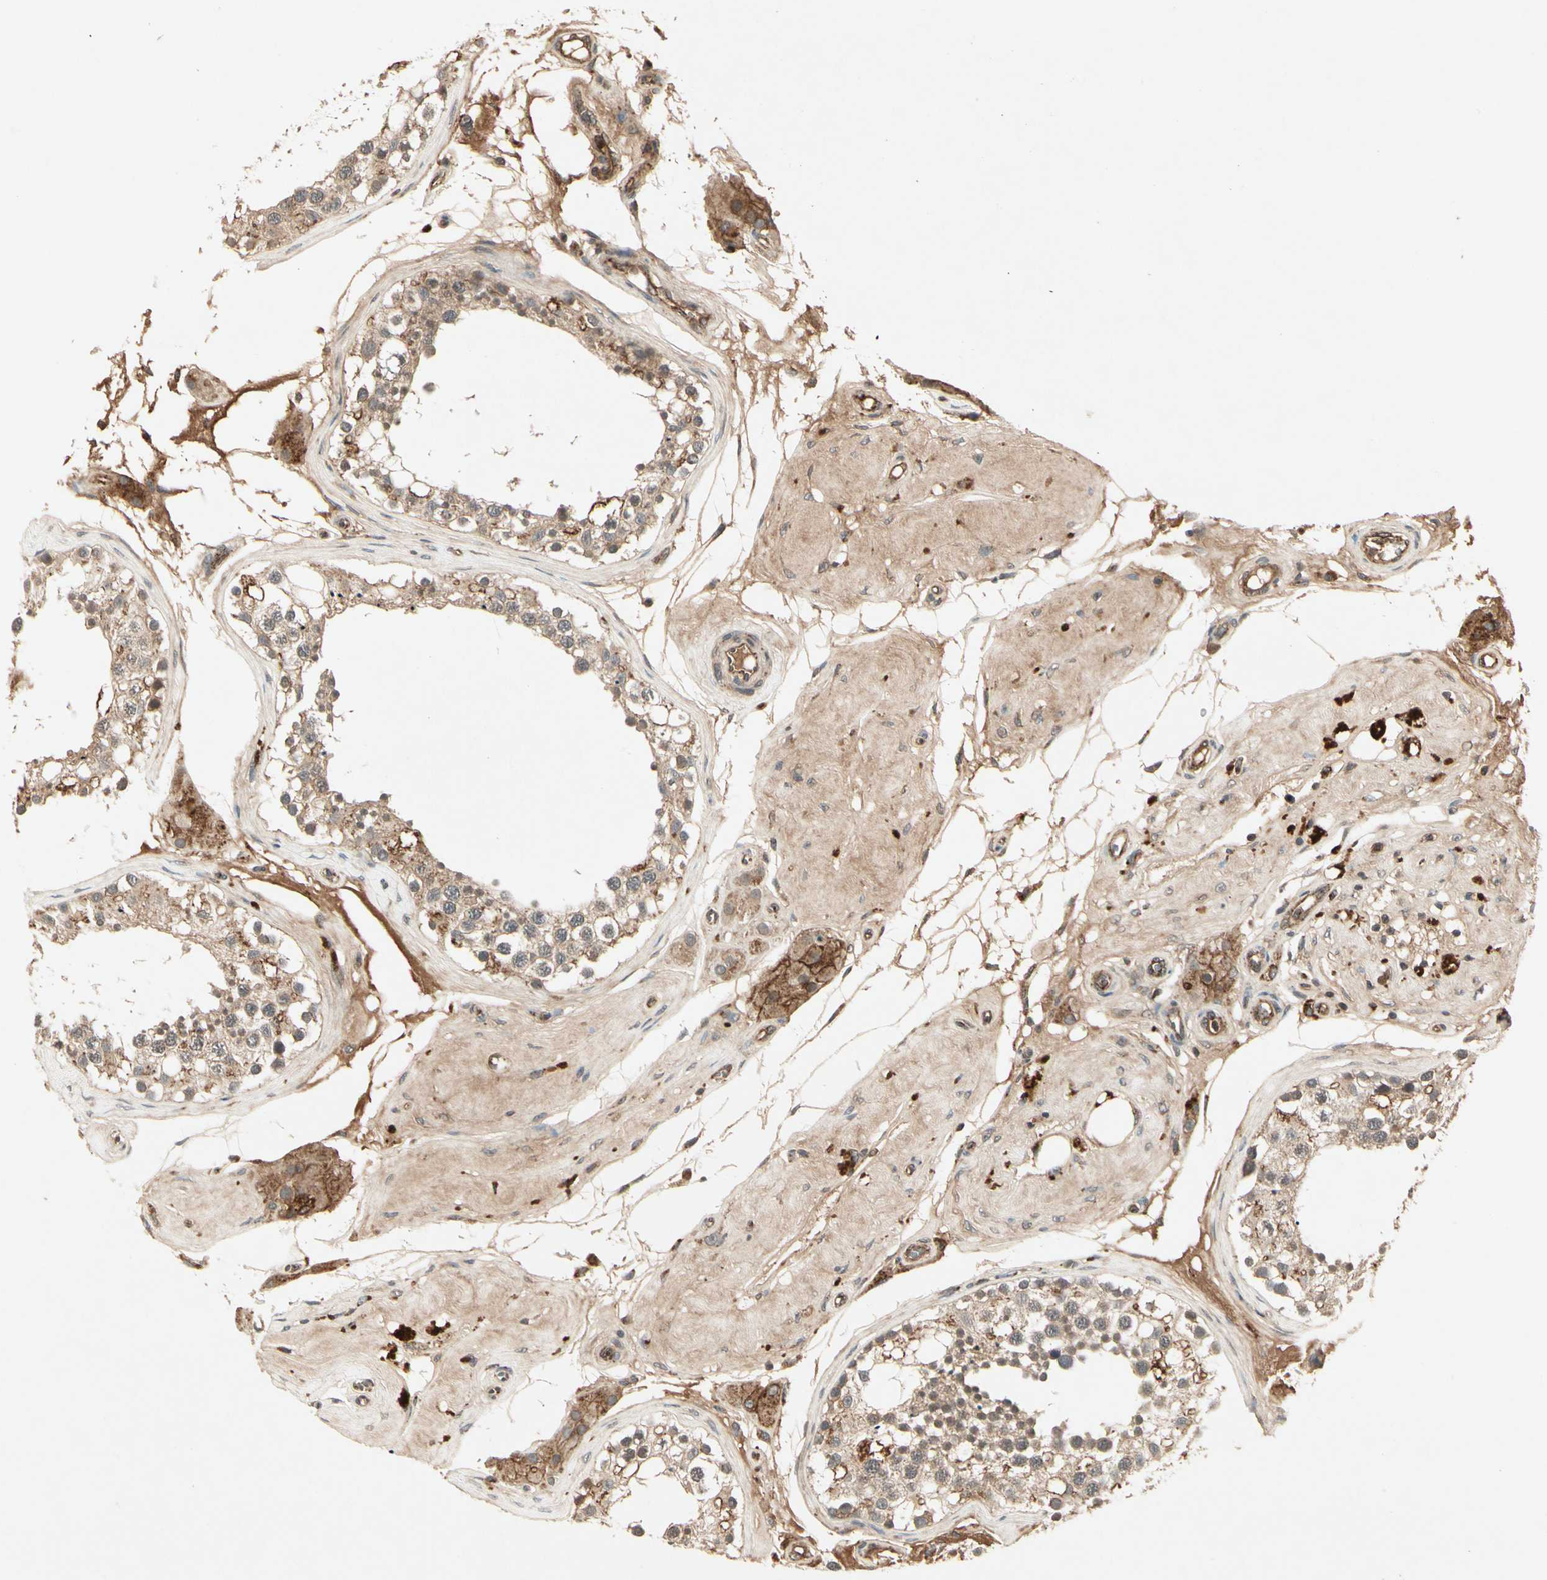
{"staining": {"intensity": "weak", "quantity": "25%-75%", "location": "cytoplasmic/membranous,nuclear"}, "tissue": "testis", "cell_type": "Cells in seminiferous ducts", "image_type": "normal", "snomed": [{"axis": "morphology", "description": "Normal tissue, NOS"}, {"axis": "topography", "description": "Testis"}], "caption": "A brown stain highlights weak cytoplasmic/membranous,nuclear expression of a protein in cells in seminiferous ducts of normal testis. (brown staining indicates protein expression, while blue staining denotes nuclei).", "gene": "FLOT1", "patient": {"sex": "male", "age": 68}}